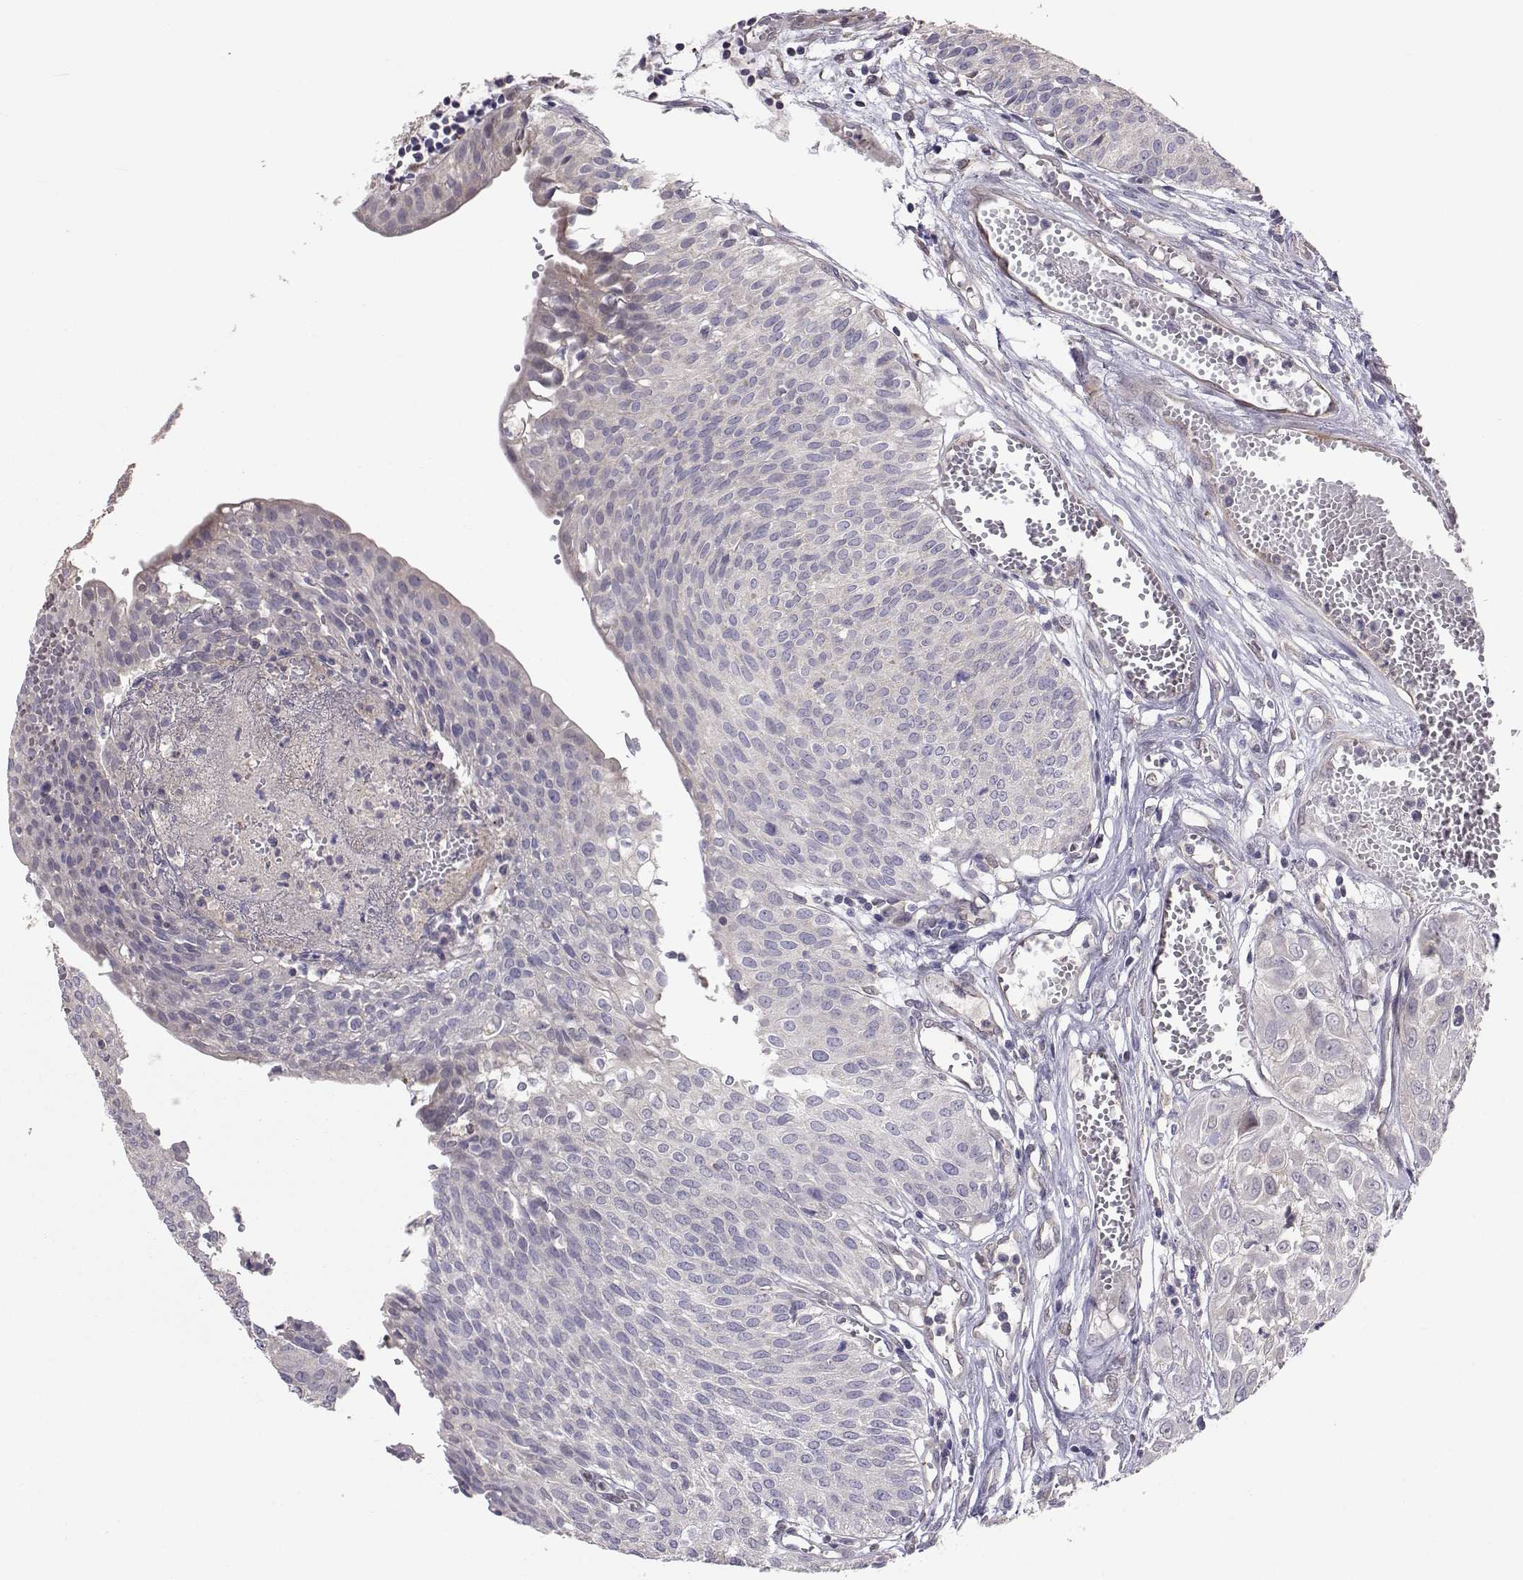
{"staining": {"intensity": "weak", "quantity": "<25%", "location": "cytoplasmic/membranous"}, "tissue": "urothelial cancer", "cell_type": "Tumor cells", "image_type": "cancer", "snomed": [{"axis": "morphology", "description": "Urothelial carcinoma, High grade"}, {"axis": "topography", "description": "Urinary bladder"}], "caption": "Immunohistochemistry (IHC) micrograph of neoplastic tissue: high-grade urothelial carcinoma stained with DAB (3,3'-diaminobenzidine) displays no significant protein positivity in tumor cells. (Stains: DAB immunohistochemistry with hematoxylin counter stain, Microscopy: brightfield microscopy at high magnification).", "gene": "NCAM2", "patient": {"sex": "male", "age": 57}}